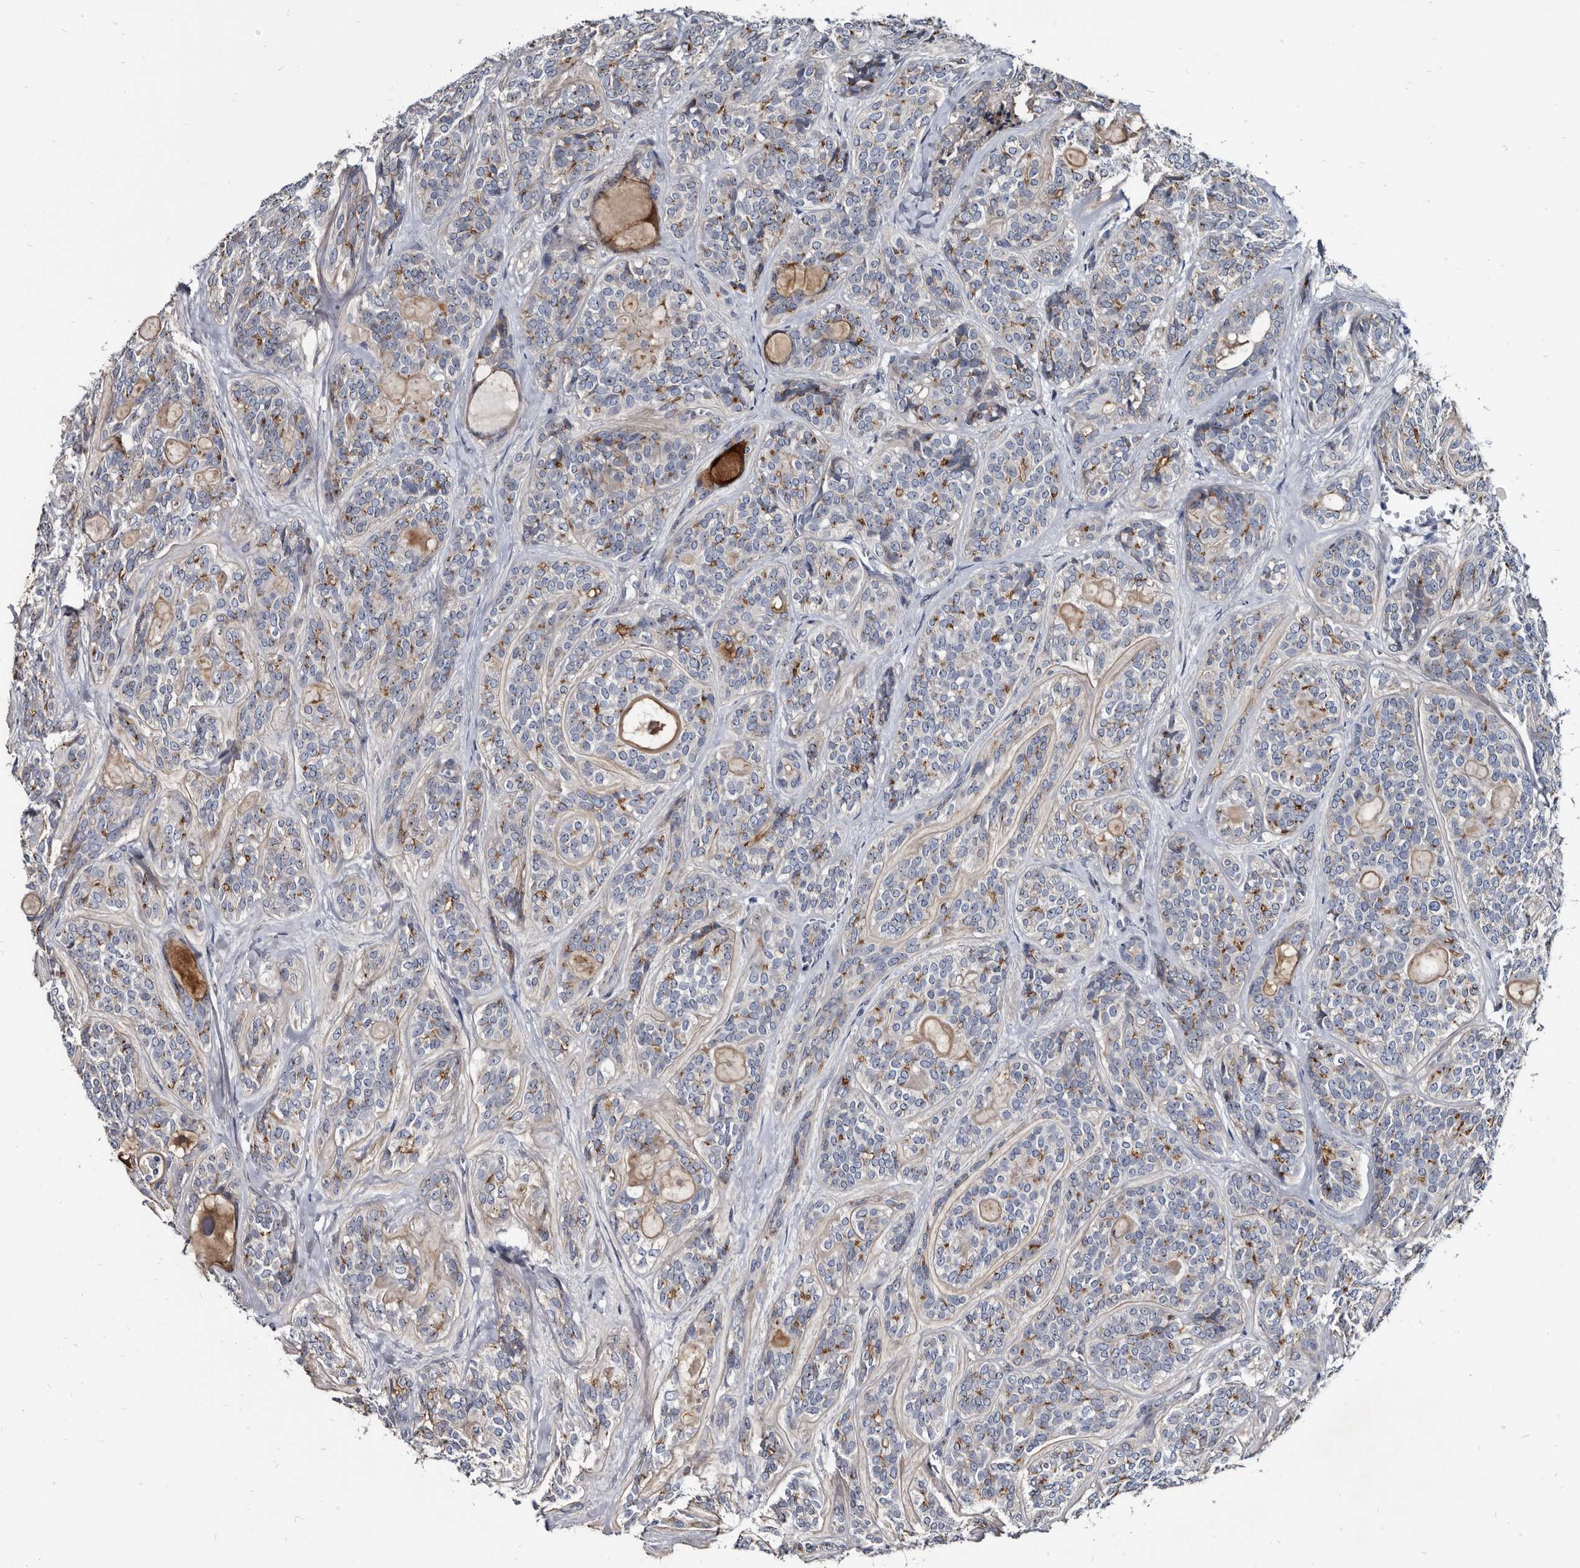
{"staining": {"intensity": "moderate", "quantity": "<25%", "location": "cytoplasmic/membranous"}, "tissue": "head and neck cancer", "cell_type": "Tumor cells", "image_type": "cancer", "snomed": [{"axis": "morphology", "description": "Adenocarcinoma, NOS"}, {"axis": "topography", "description": "Head-Neck"}], "caption": "A brown stain shows moderate cytoplasmic/membranous expression of a protein in human head and neck cancer (adenocarcinoma) tumor cells.", "gene": "PRSS8", "patient": {"sex": "male", "age": 66}}